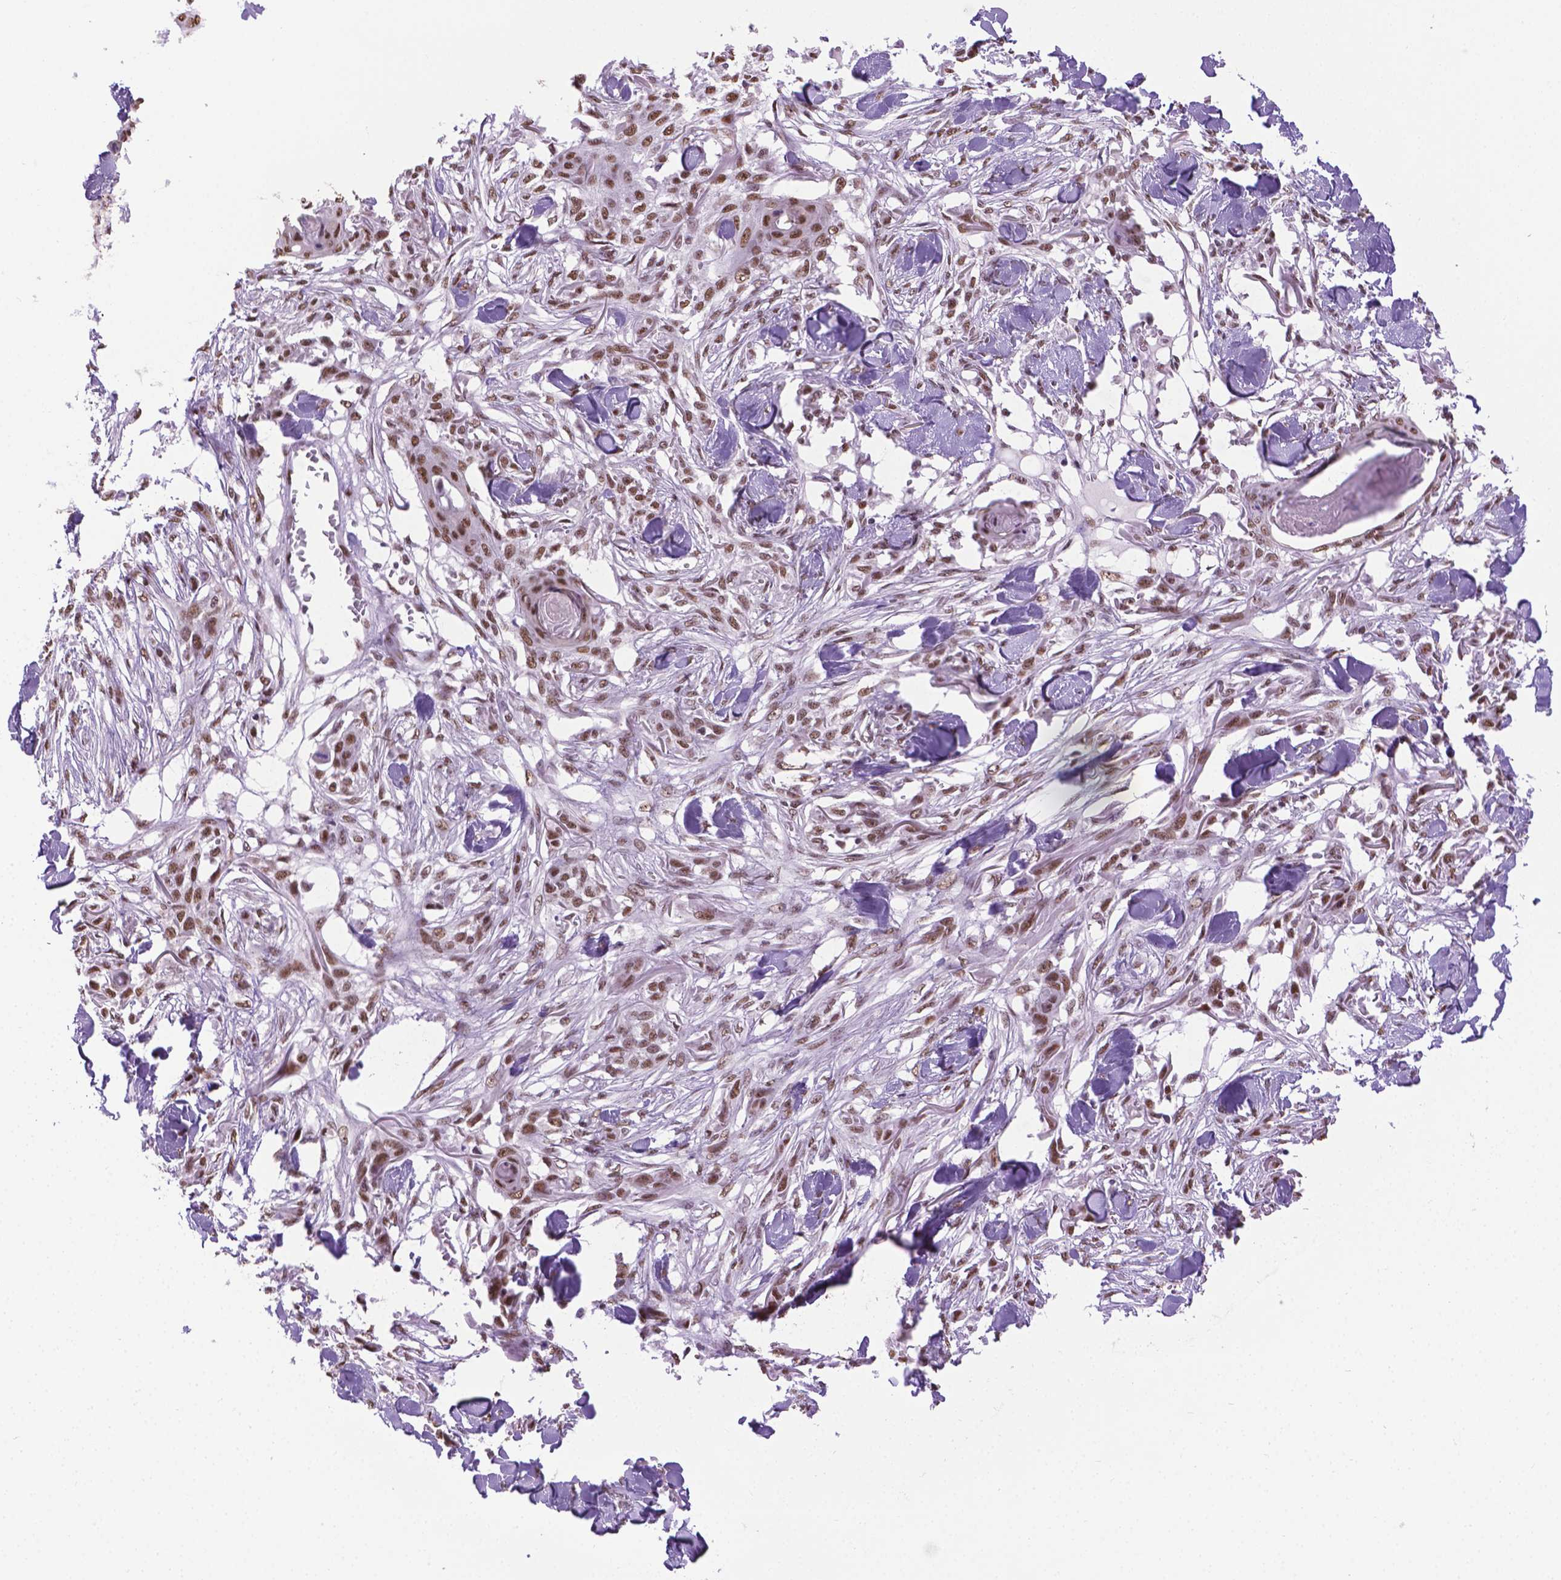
{"staining": {"intensity": "moderate", "quantity": ">75%", "location": "nuclear"}, "tissue": "skin cancer", "cell_type": "Tumor cells", "image_type": "cancer", "snomed": [{"axis": "morphology", "description": "Squamous cell carcinoma, NOS"}, {"axis": "topography", "description": "Skin"}], "caption": "The immunohistochemical stain labels moderate nuclear positivity in tumor cells of skin squamous cell carcinoma tissue.", "gene": "ABI2", "patient": {"sex": "female", "age": 59}}